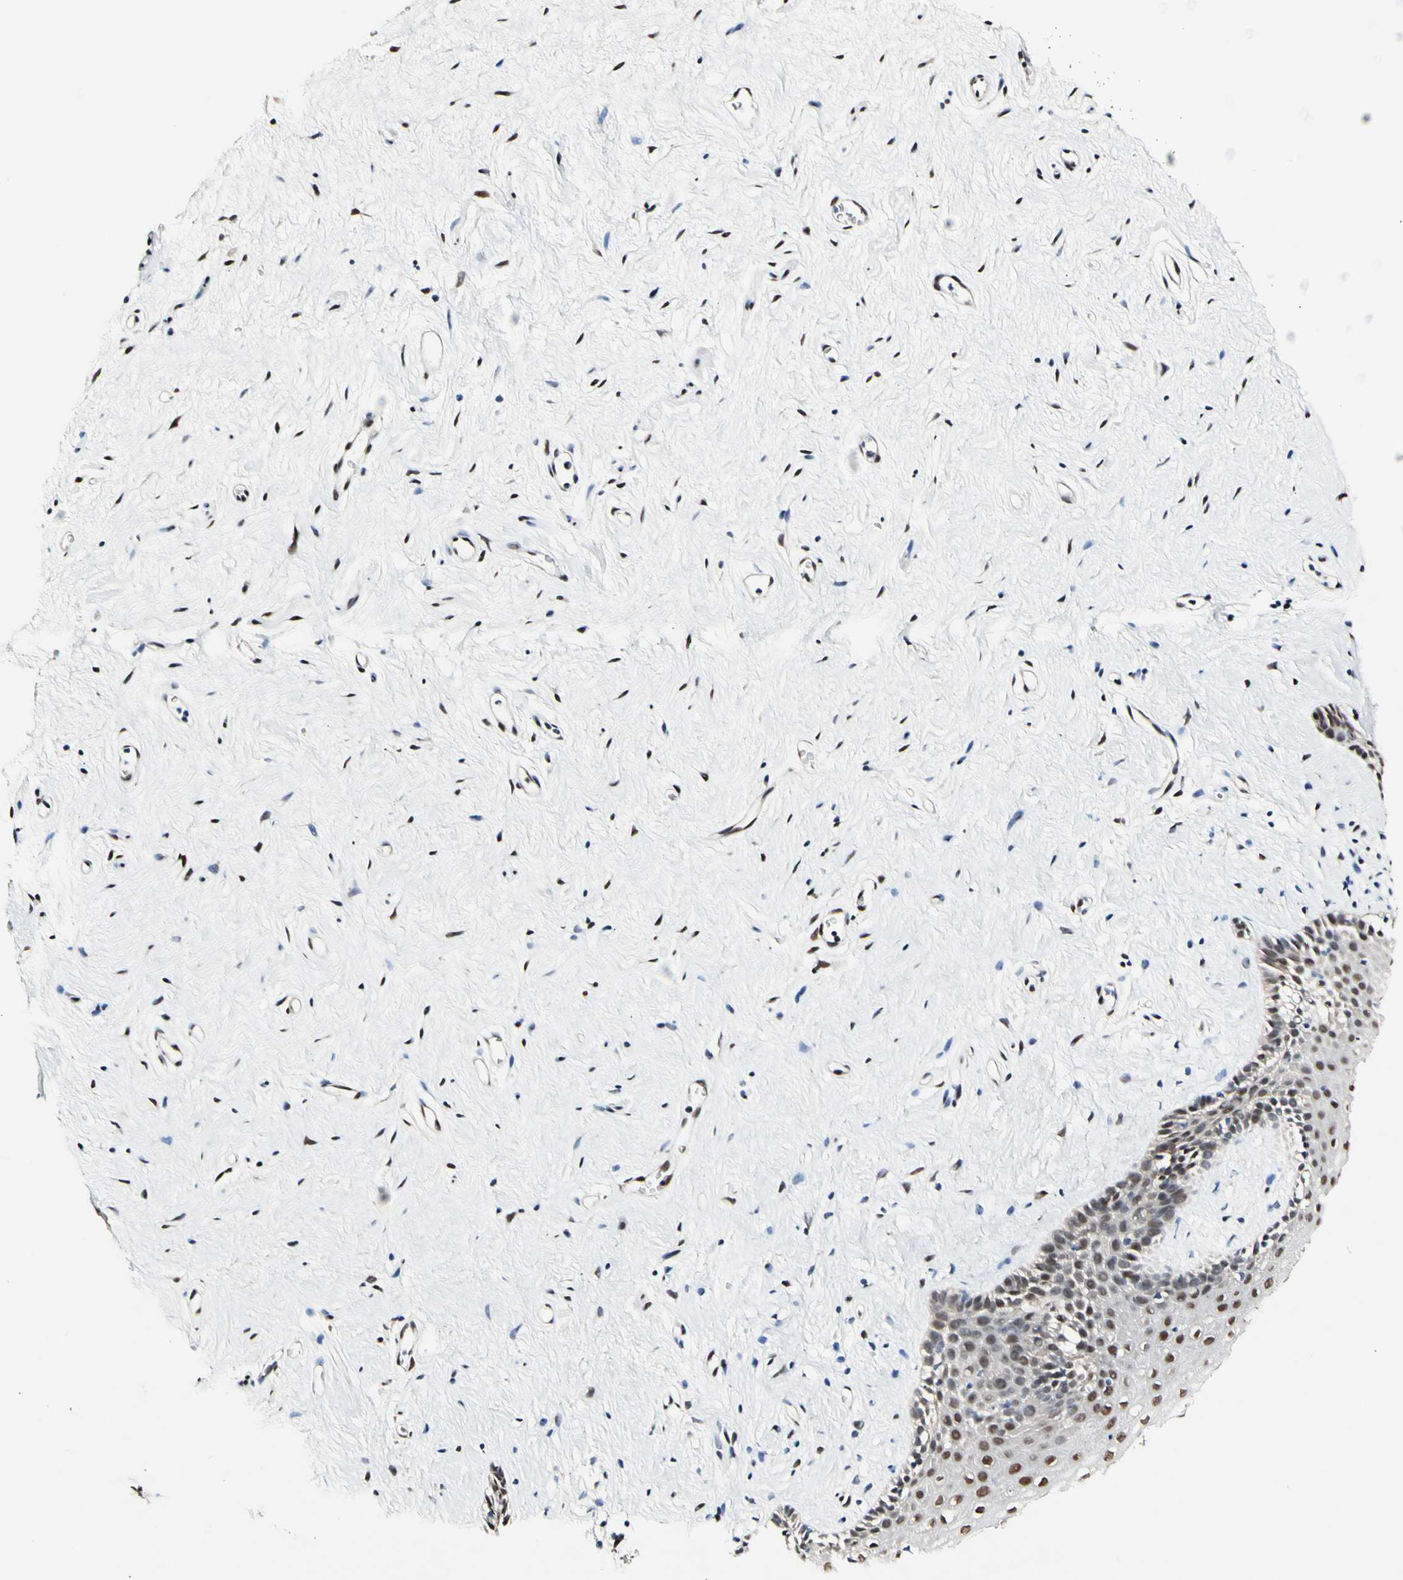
{"staining": {"intensity": "moderate", "quantity": ">75%", "location": "nuclear"}, "tissue": "vagina", "cell_type": "Squamous epithelial cells", "image_type": "normal", "snomed": [{"axis": "morphology", "description": "Normal tissue, NOS"}, {"axis": "topography", "description": "Vagina"}], "caption": "Immunohistochemistry (IHC) micrograph of normal vagina stained for a protein (brown), which shows medium levels of moderate nuclear expression in approximately >75% of squamous epithelial cells.", "gene": "NFIA", "patient": {"sex": "female", "age": 44}}